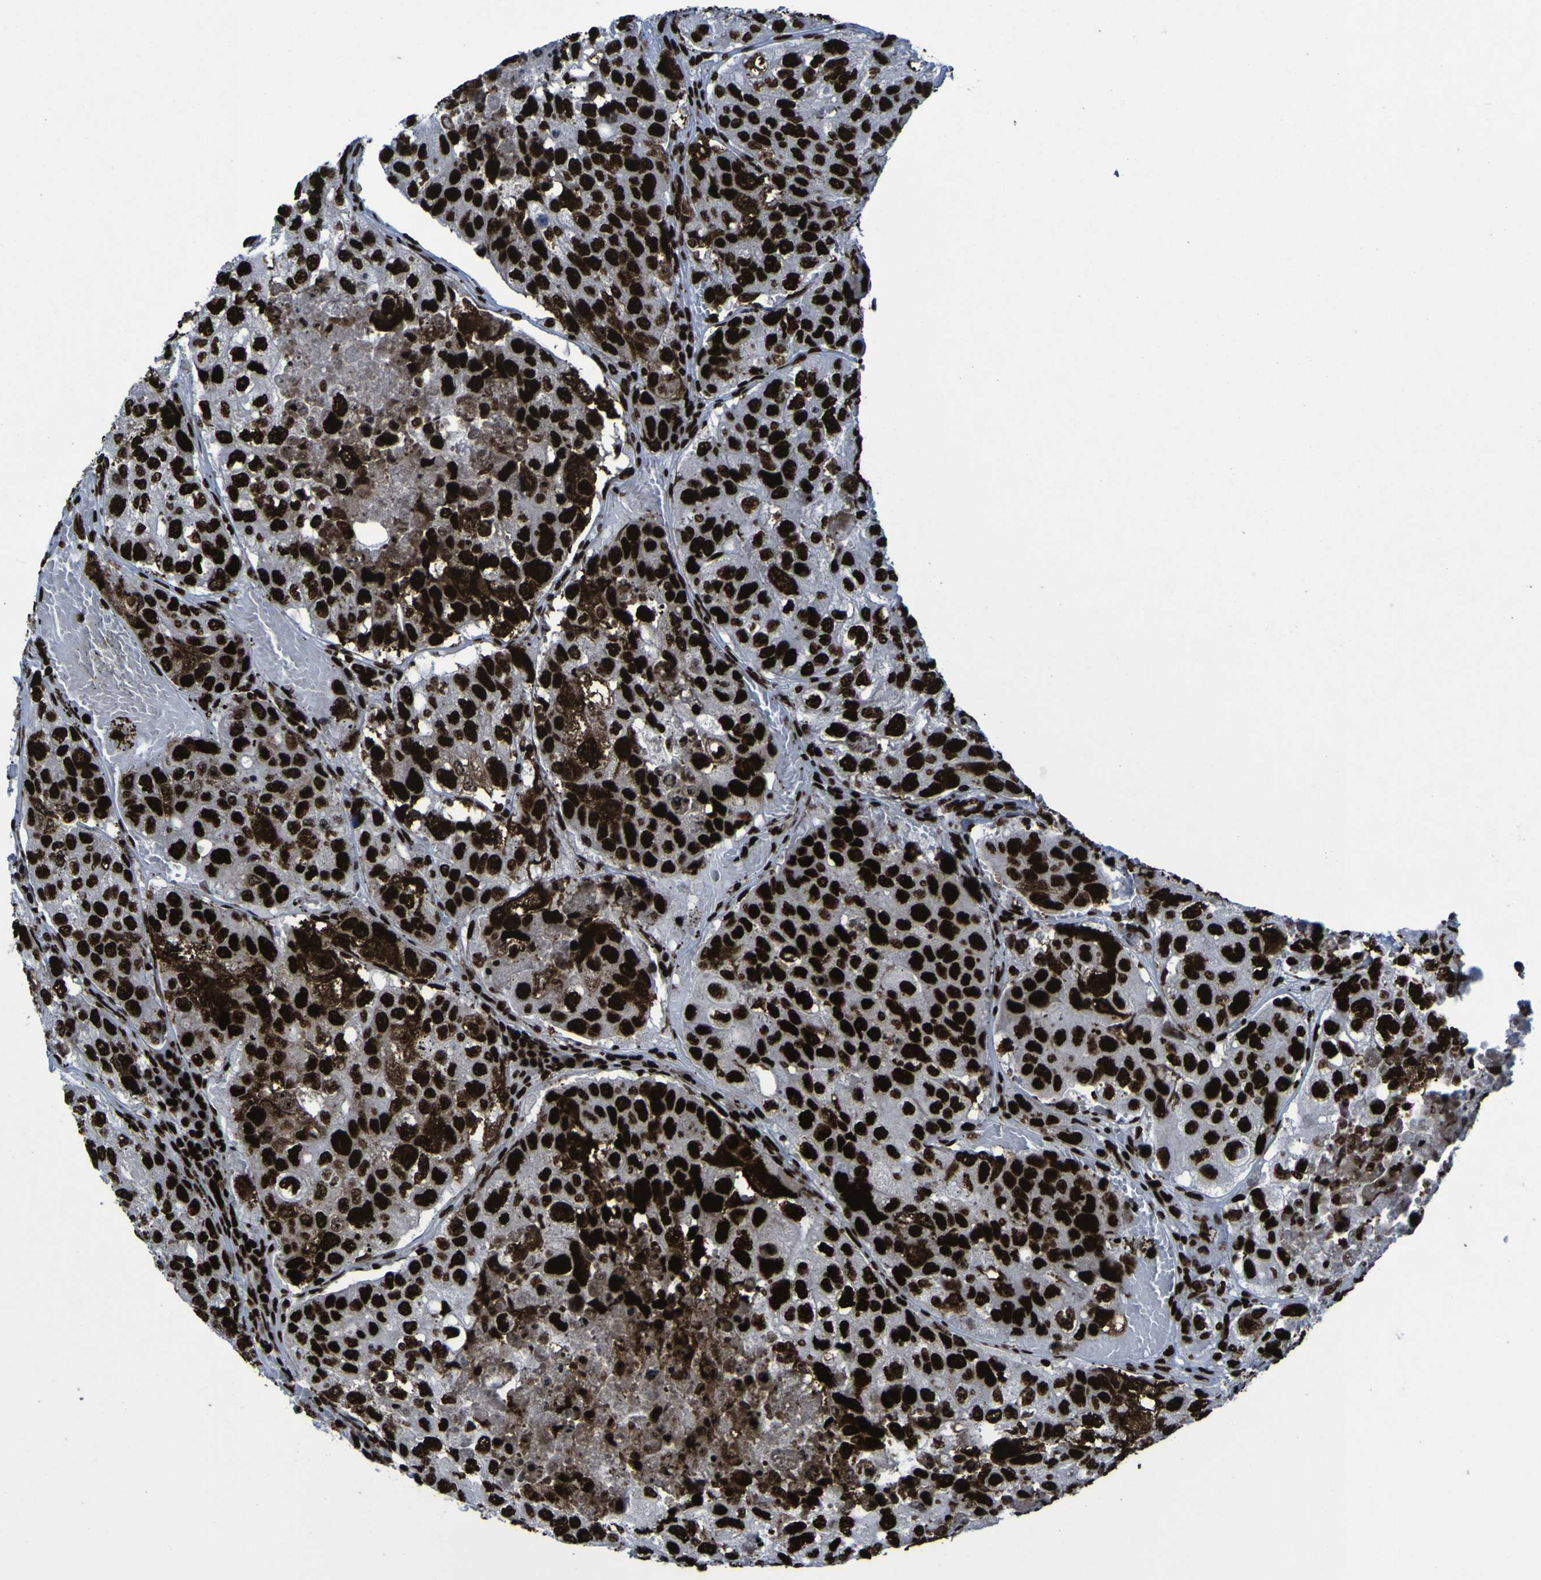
{"staining": {"intensity": "strong", "quantity": ">75%", "location": "nuclear"}, "tissue": "urothelial cancer", "cell_type": "Tumor cells", "image_type": "cancer", "snomed": [{"axis": "morphology", "description": "Urothelial carcinoma, High grade"}, {"axis": "topography", "description": "Lymph node"}, {"axis": "topography", "description": "Urinary bladder"}], "caption": "A high amount of strong nuclear expression is seen in approximately >75% of tumor cells in urothelial carcinoma (high-grade) tissue. Immunohistochemistry (ihc) stains the protein in brown and the nuclei are stained blue.", "gene": "NPM1", "patient": {"sex": "male", "age": 51}}